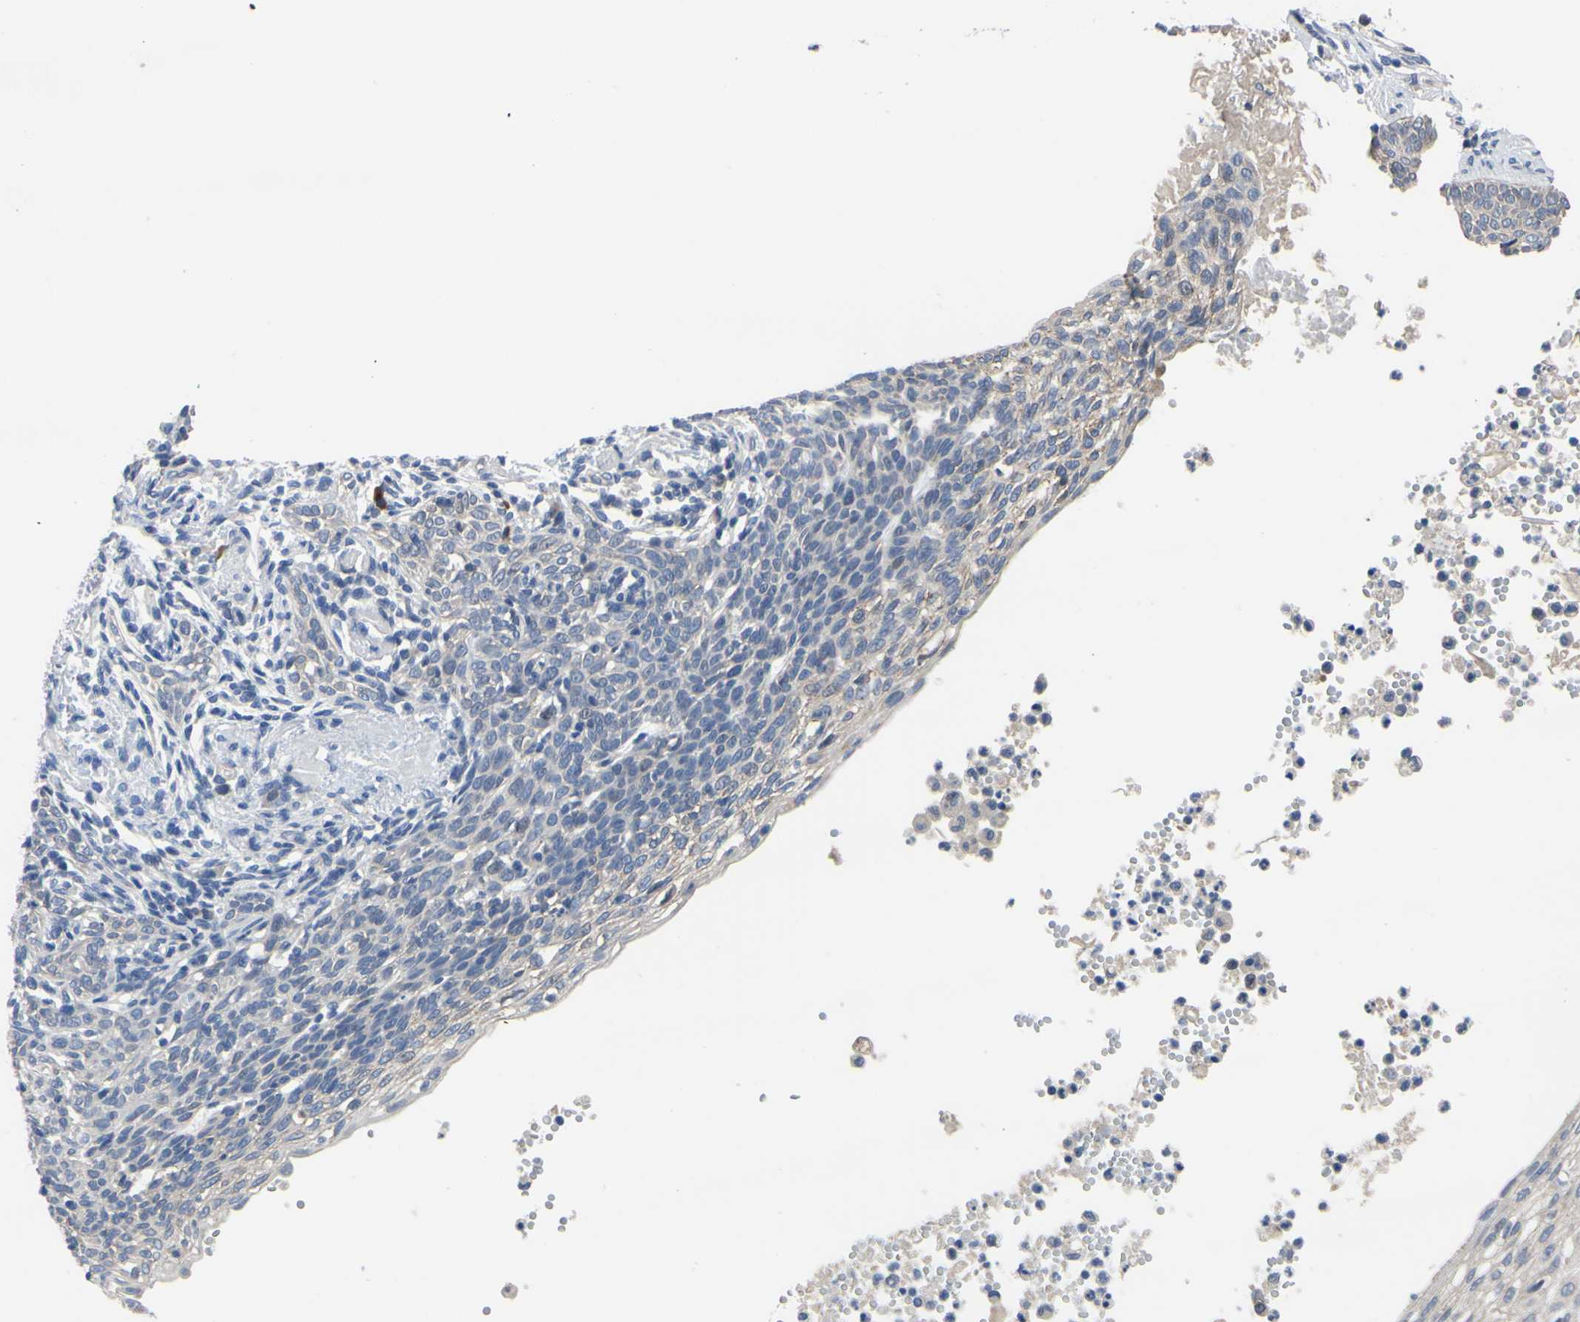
{"staining": {"intensity": "negative", "quantity": "none", "location": "none"}, "tissue": "skin cancer", "cell_type": "Tumor cells", "image_type": "cancer", "snomed": [{"axis": "morphology", "description": "Normal tissue, NOS"}, {"axis": "morphology", "description": "Basal cell carcinoma"}, {"axis": "topography", "description": "Skin"}], "caption": "Image shows no protein positivity in tumor cells of basal cell carcinoma (skin) tissue. Brightfield microscopy of IHC stained with DAB (3,3'-diaminobenzidine) (brown) and hematoxylin (blue), captured at high magnification.", "gene": "LHX9", "patient": {"sex": "male", "age": 87}}